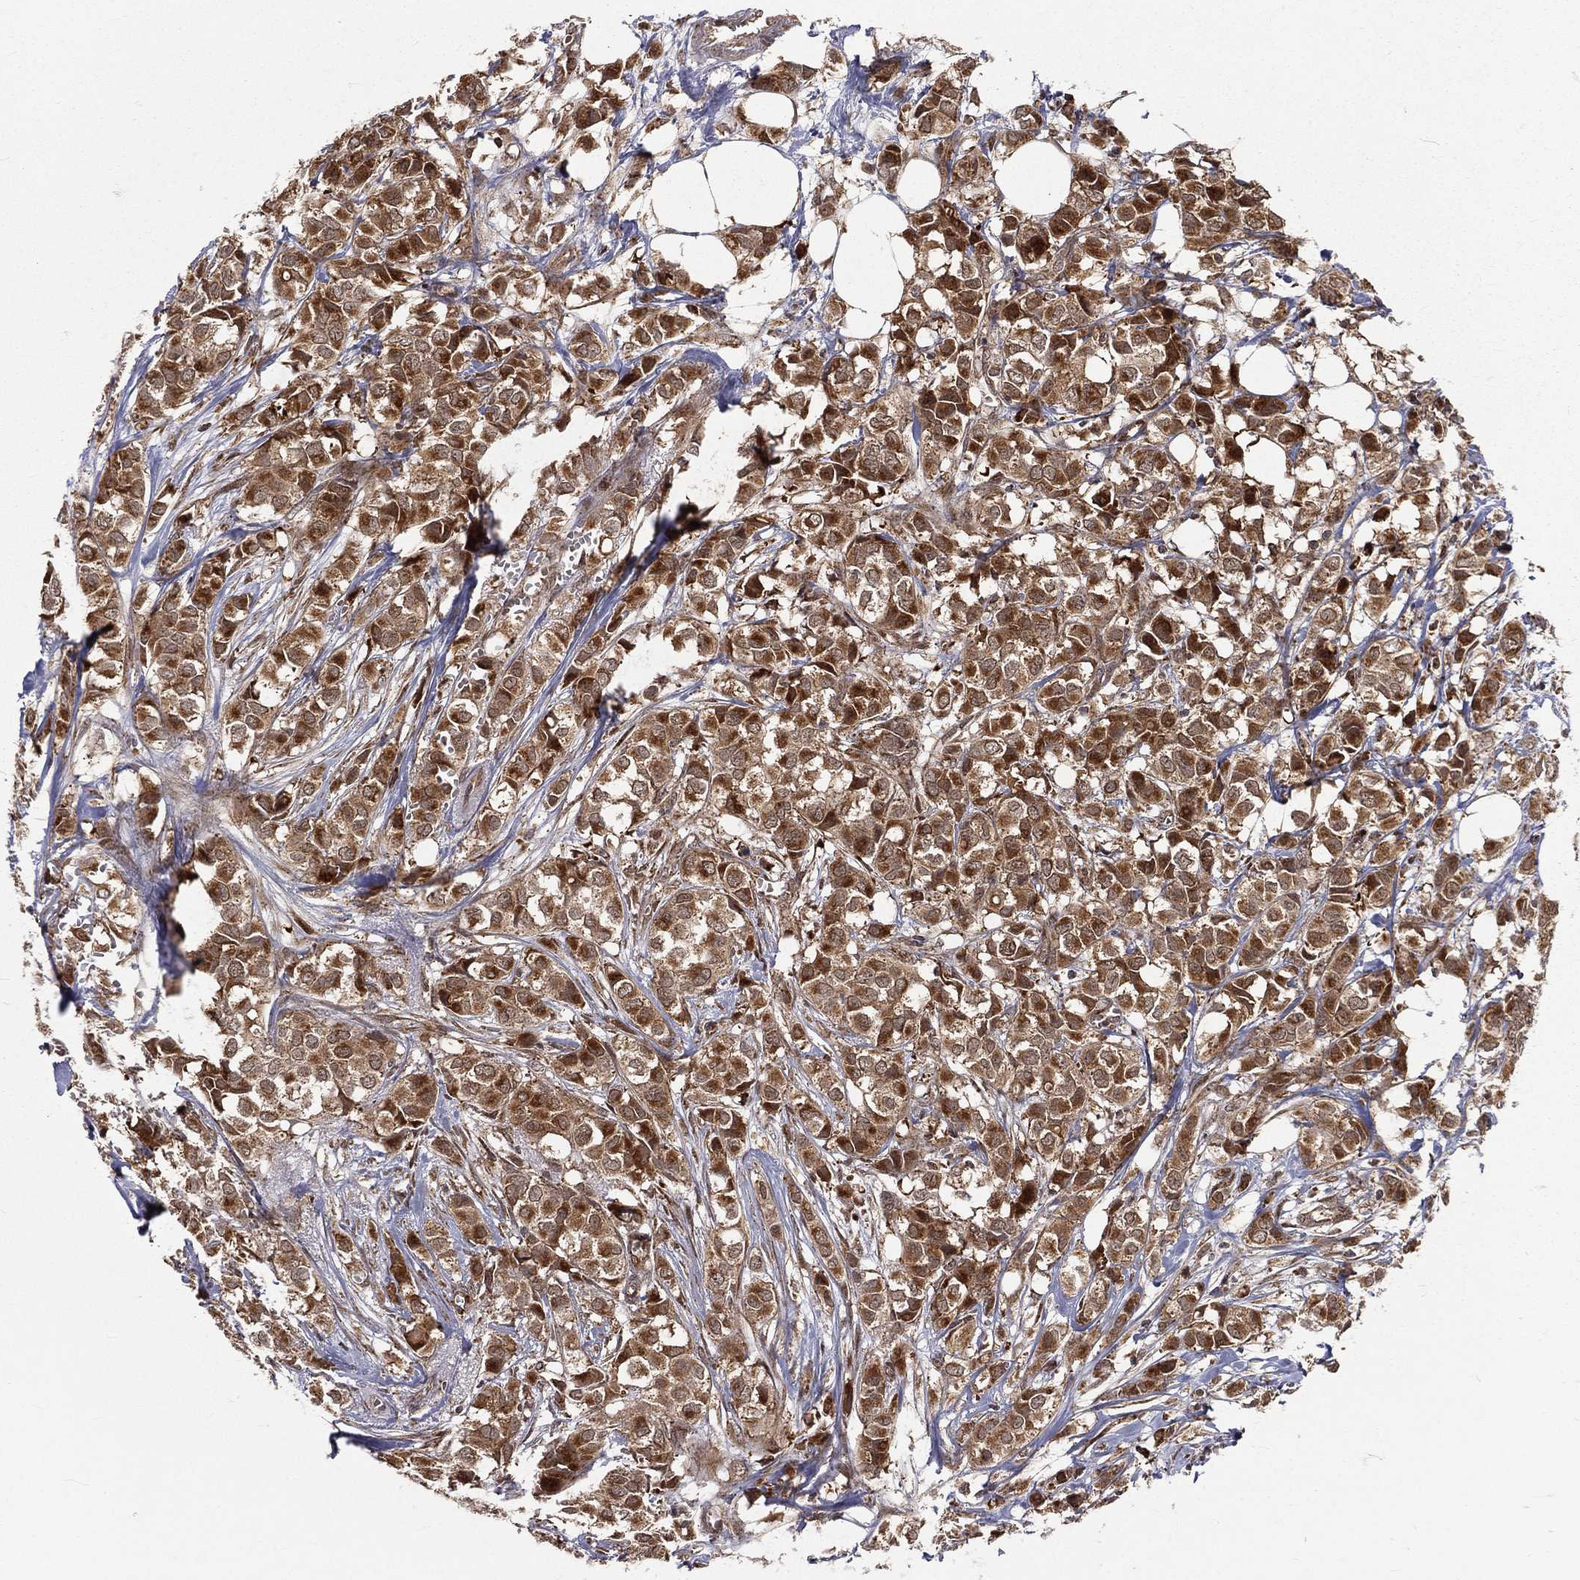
{"staining": {"intensity": "moderate", "quantity": ">75%", "location": "cytoplasmic/membranous"}, "tissue": "breast cancer", "cell_type": "Tumor cells", "image_type": "cancer", "snomed": [{"axis": "morphology", "description": "Duct carcinoma"}, {"axis": "topography", "description": "Breast"}], "caption": "This micrograph demonstrates immunohistochemistry staining of human breast infiltrating ductal carcinoma, with medium moderate cytoplasmic/membranous staining in about >75% of tumor cells.", "gene": "MDM2", "patient": {"sex": "female", "age": 85}}